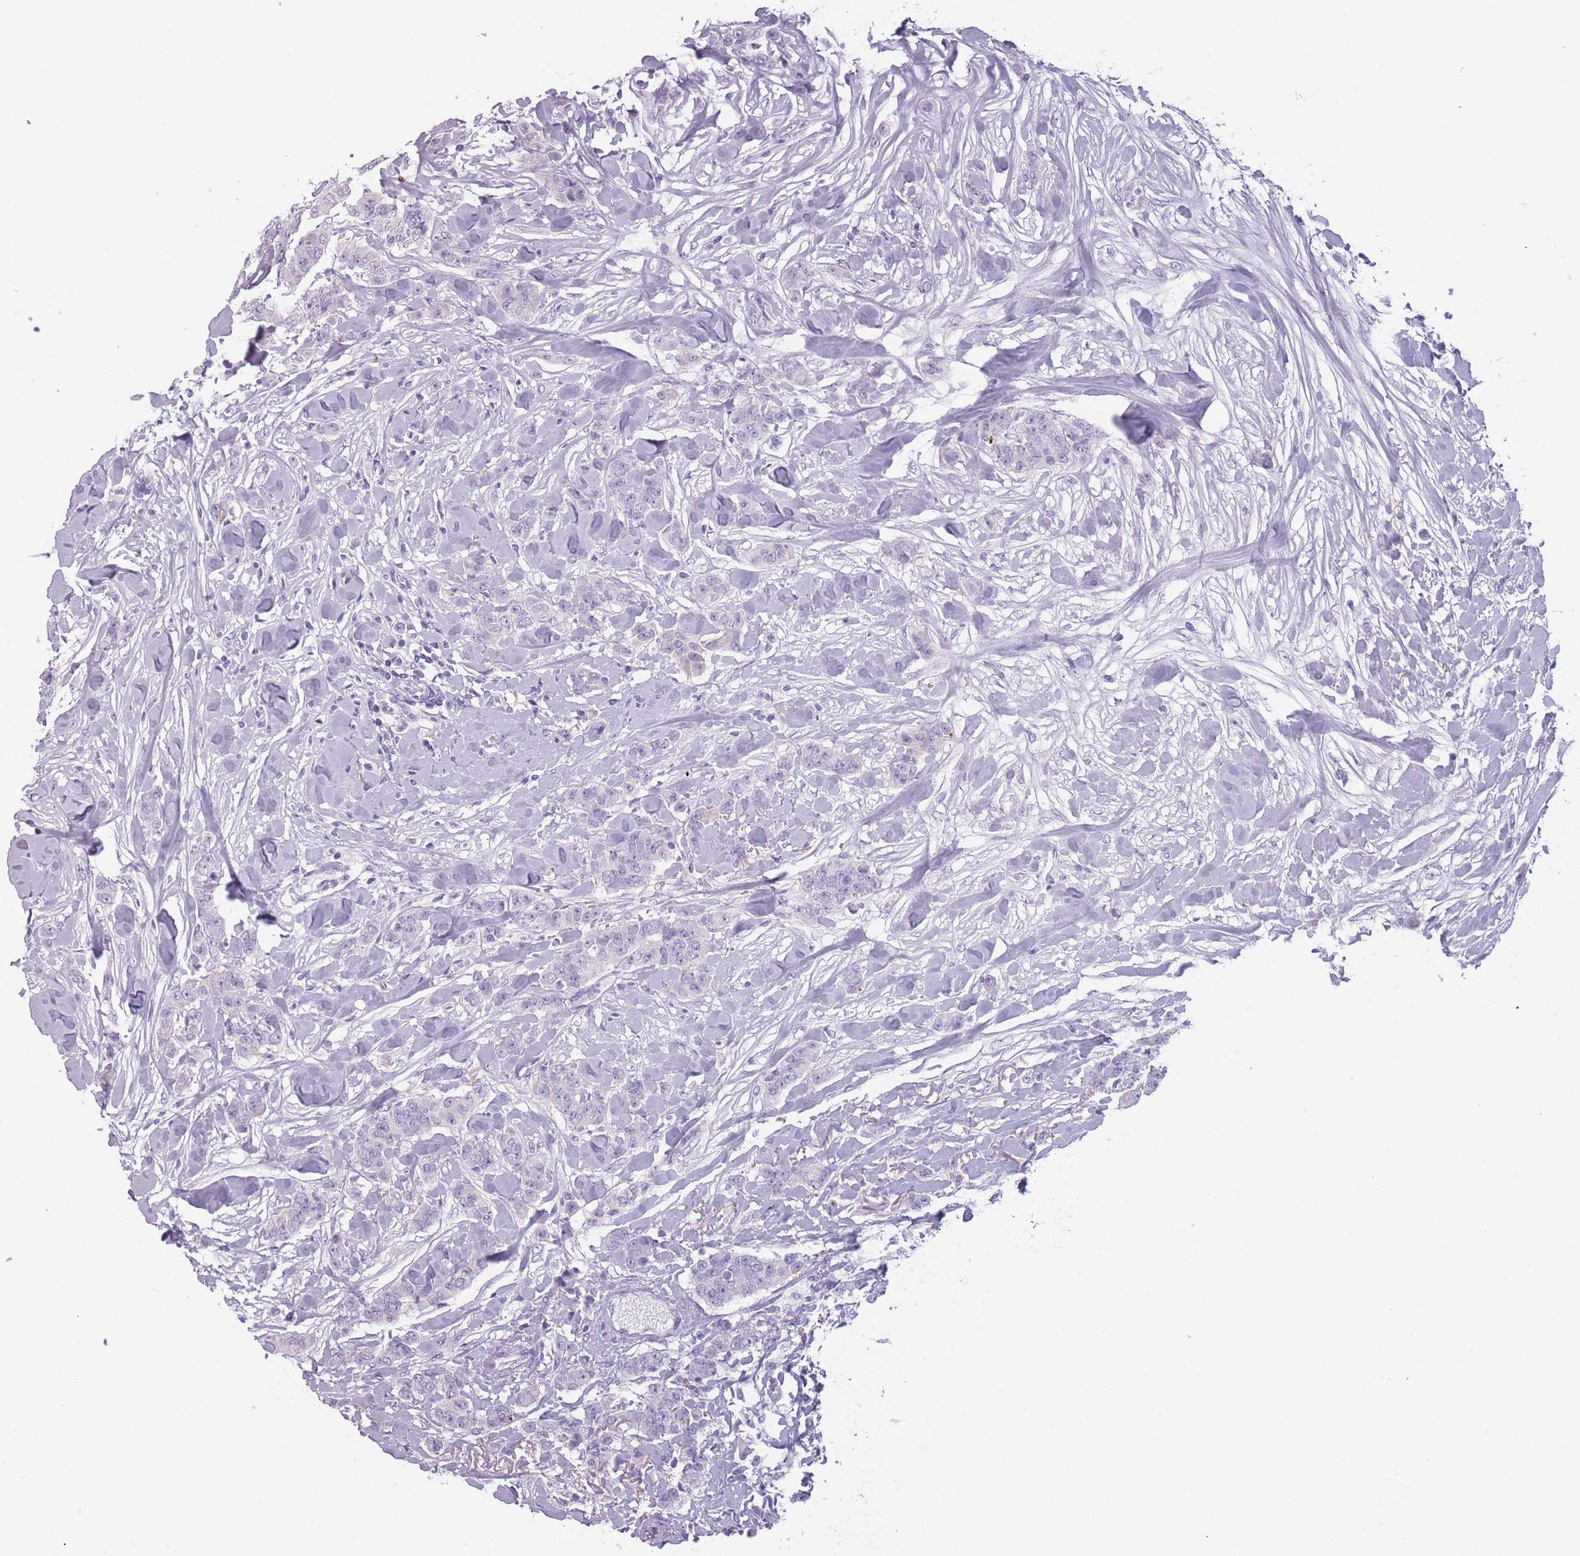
{"staining": {"intensity": "negative", "quantity": "none", "location": "none"}, "tissue": "breast cancer", "cell_type": "Tumor cells", "image_type": "cancer", "snomed": [{"axis": "morphology", "description": "Duct carcinoma"}, {"axis": "topography", "description": "Breast"}], "caption": "A high-resolution micrograph shows immunohistochemistry staining of breast infiltrating ductal carcinoma, which shows no significant expression in tumor cells.", "gene": "PPFIA3", "patient": {"sex": "female", "age": 40}}